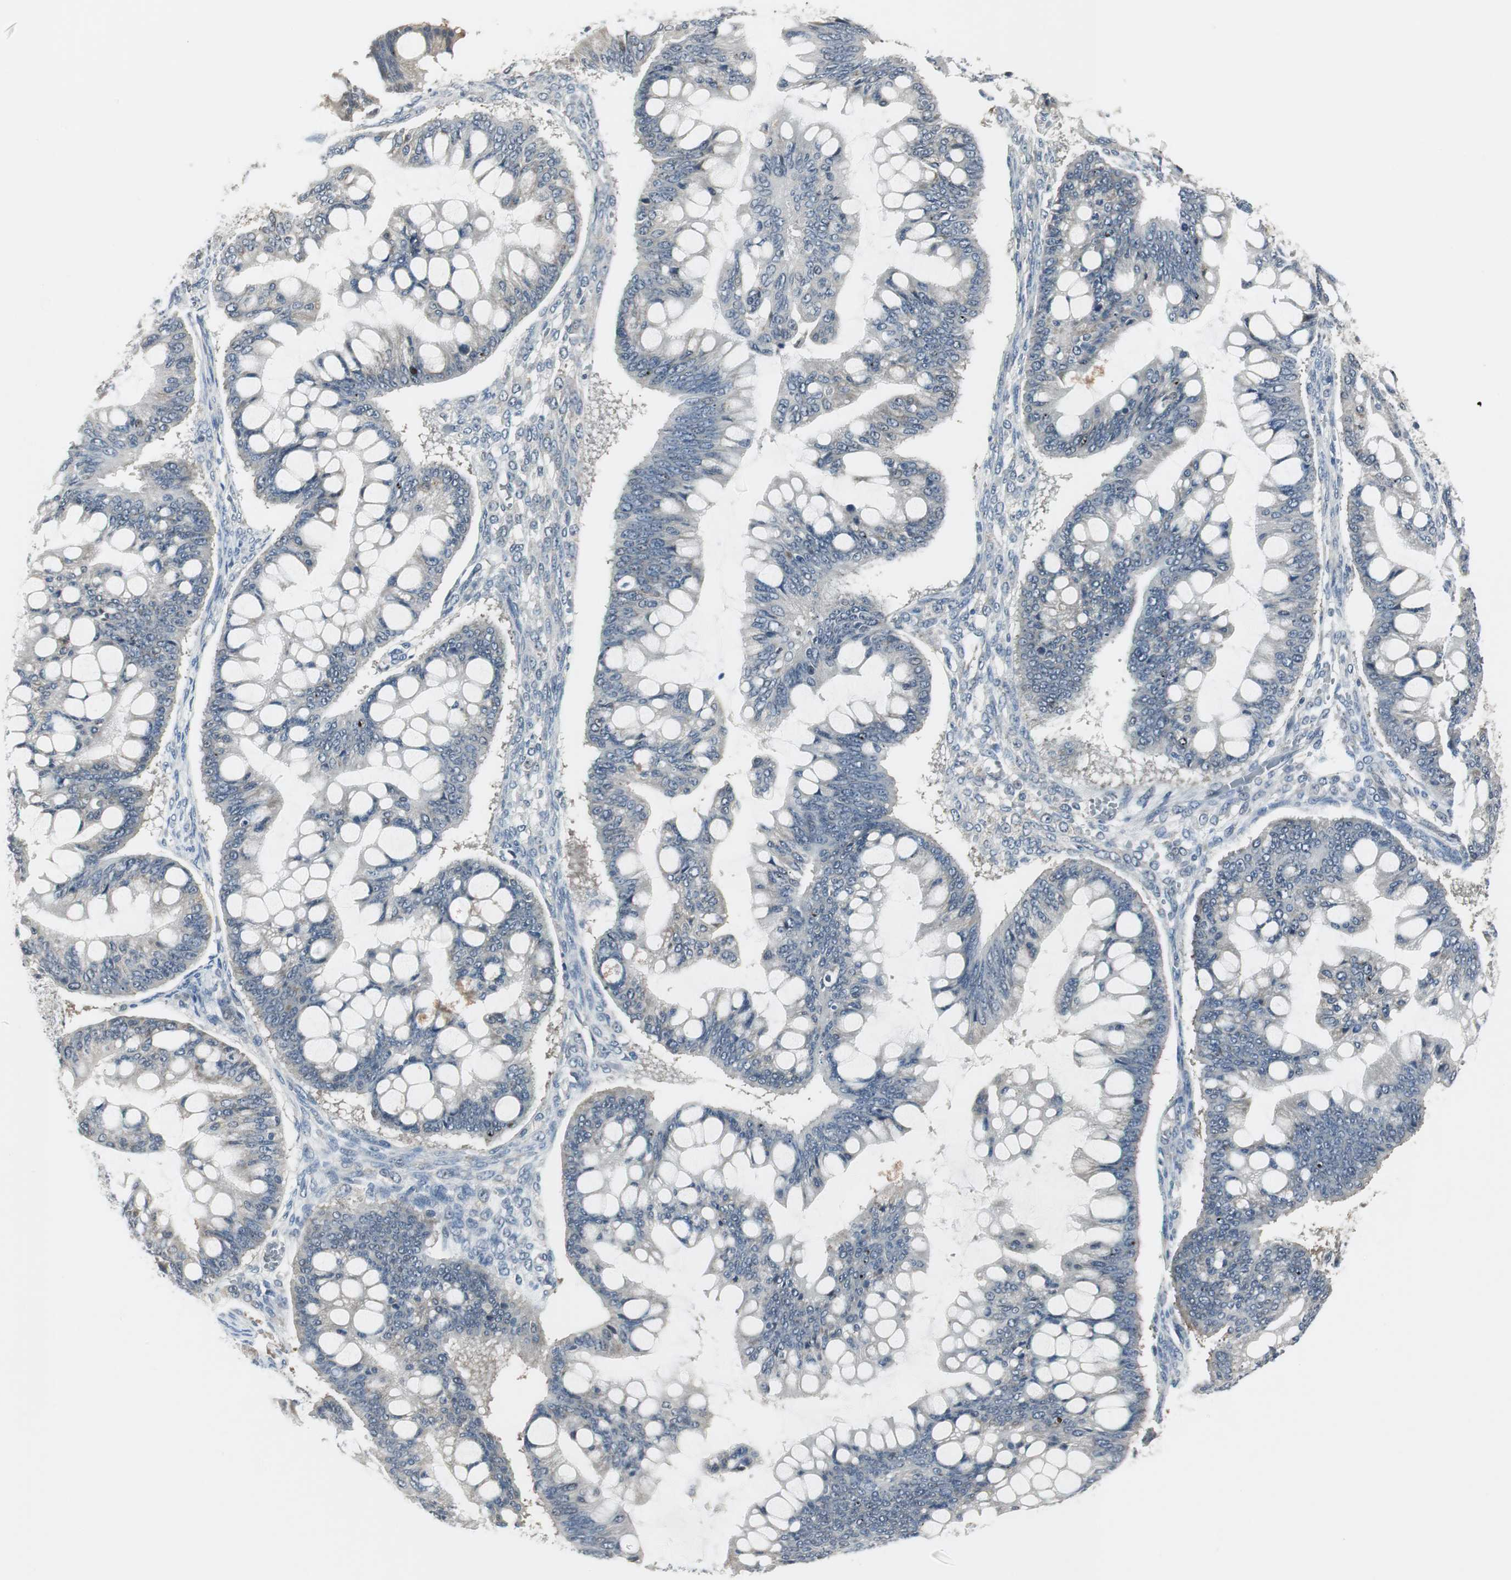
{"staining": {"intensity": "weak", "quantity": "<25%", "location": "cytoplasmic/membranous"}, "tissue": "ovarian cancer", "cell_type": "Tumor cells", "image_type": "cancer", "snomed": [{"axis": "morphology", "description": "Cystadenocarcinoma, mucinous, NOS"}, {"axis": "topography", "description": "Ovary"}], "caption": "Immunohistochemical staining of human ovarian mucinous cystadenocarcinoma reveals no significant expression in tumor cells.", "gene": "CCT5", "patient": {"sex": "female", "age": 73}}